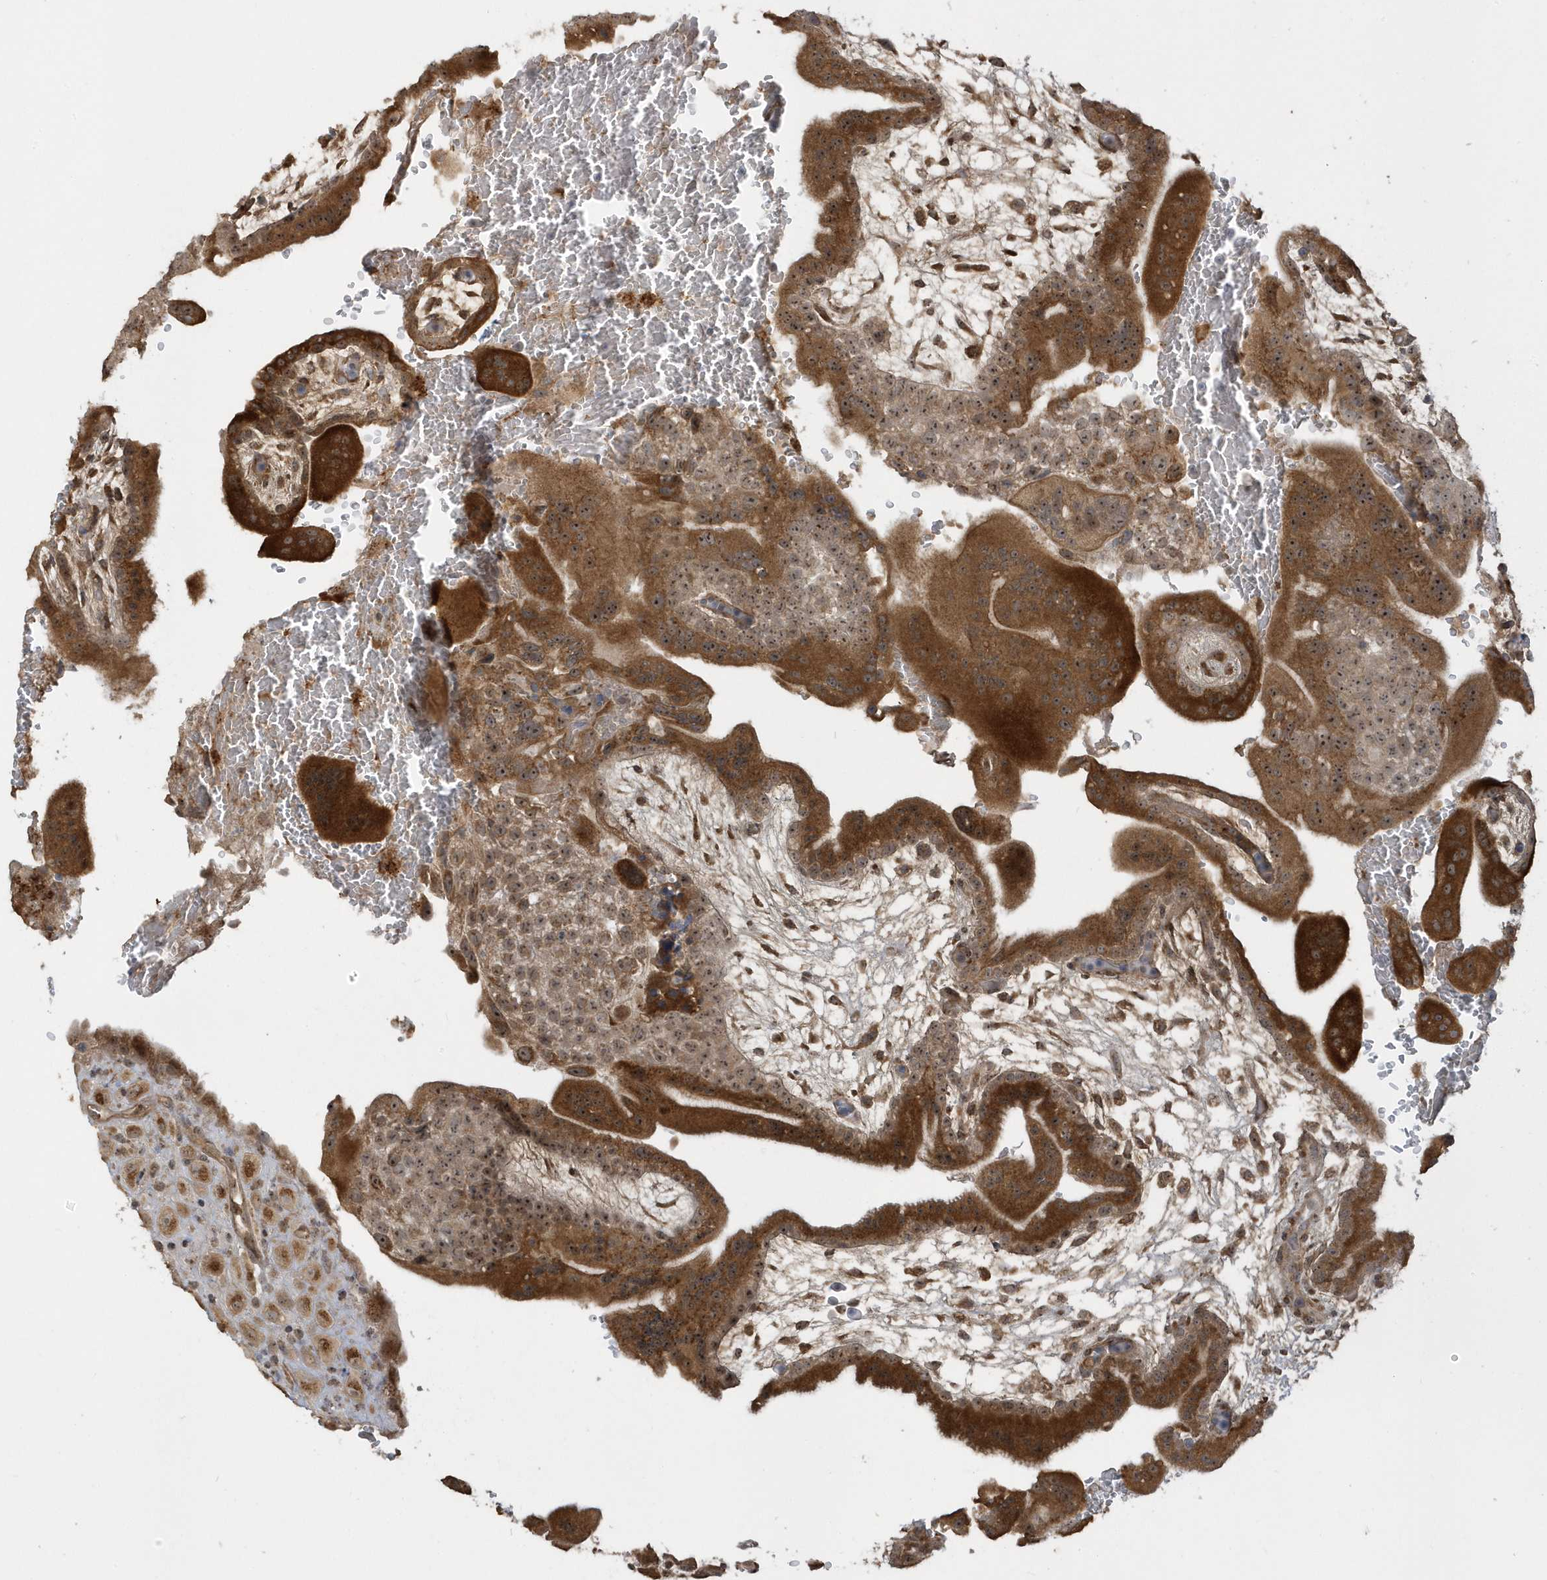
{"staining": {"intensity": "strong", "quantity": ">75%", "location": "cytoplasmic/membranous"}, "tissue": "placenta", "cell_type": "Decidual cells", "image_type": "normal", "snomed": [{"axis": "morphology", "description": "Normal tissue, NOS"}, {"axis": "topography", "description": "Placenta"}], "caption": "Approximately >75% of decidual cells in unremarkable human placenta exhibit strong cytoplasmic/membranous protein expression as visualized by brown immunohistochemical staining.", "gene": "ECM2", "patient": {"sex": "female", "age": 35}}